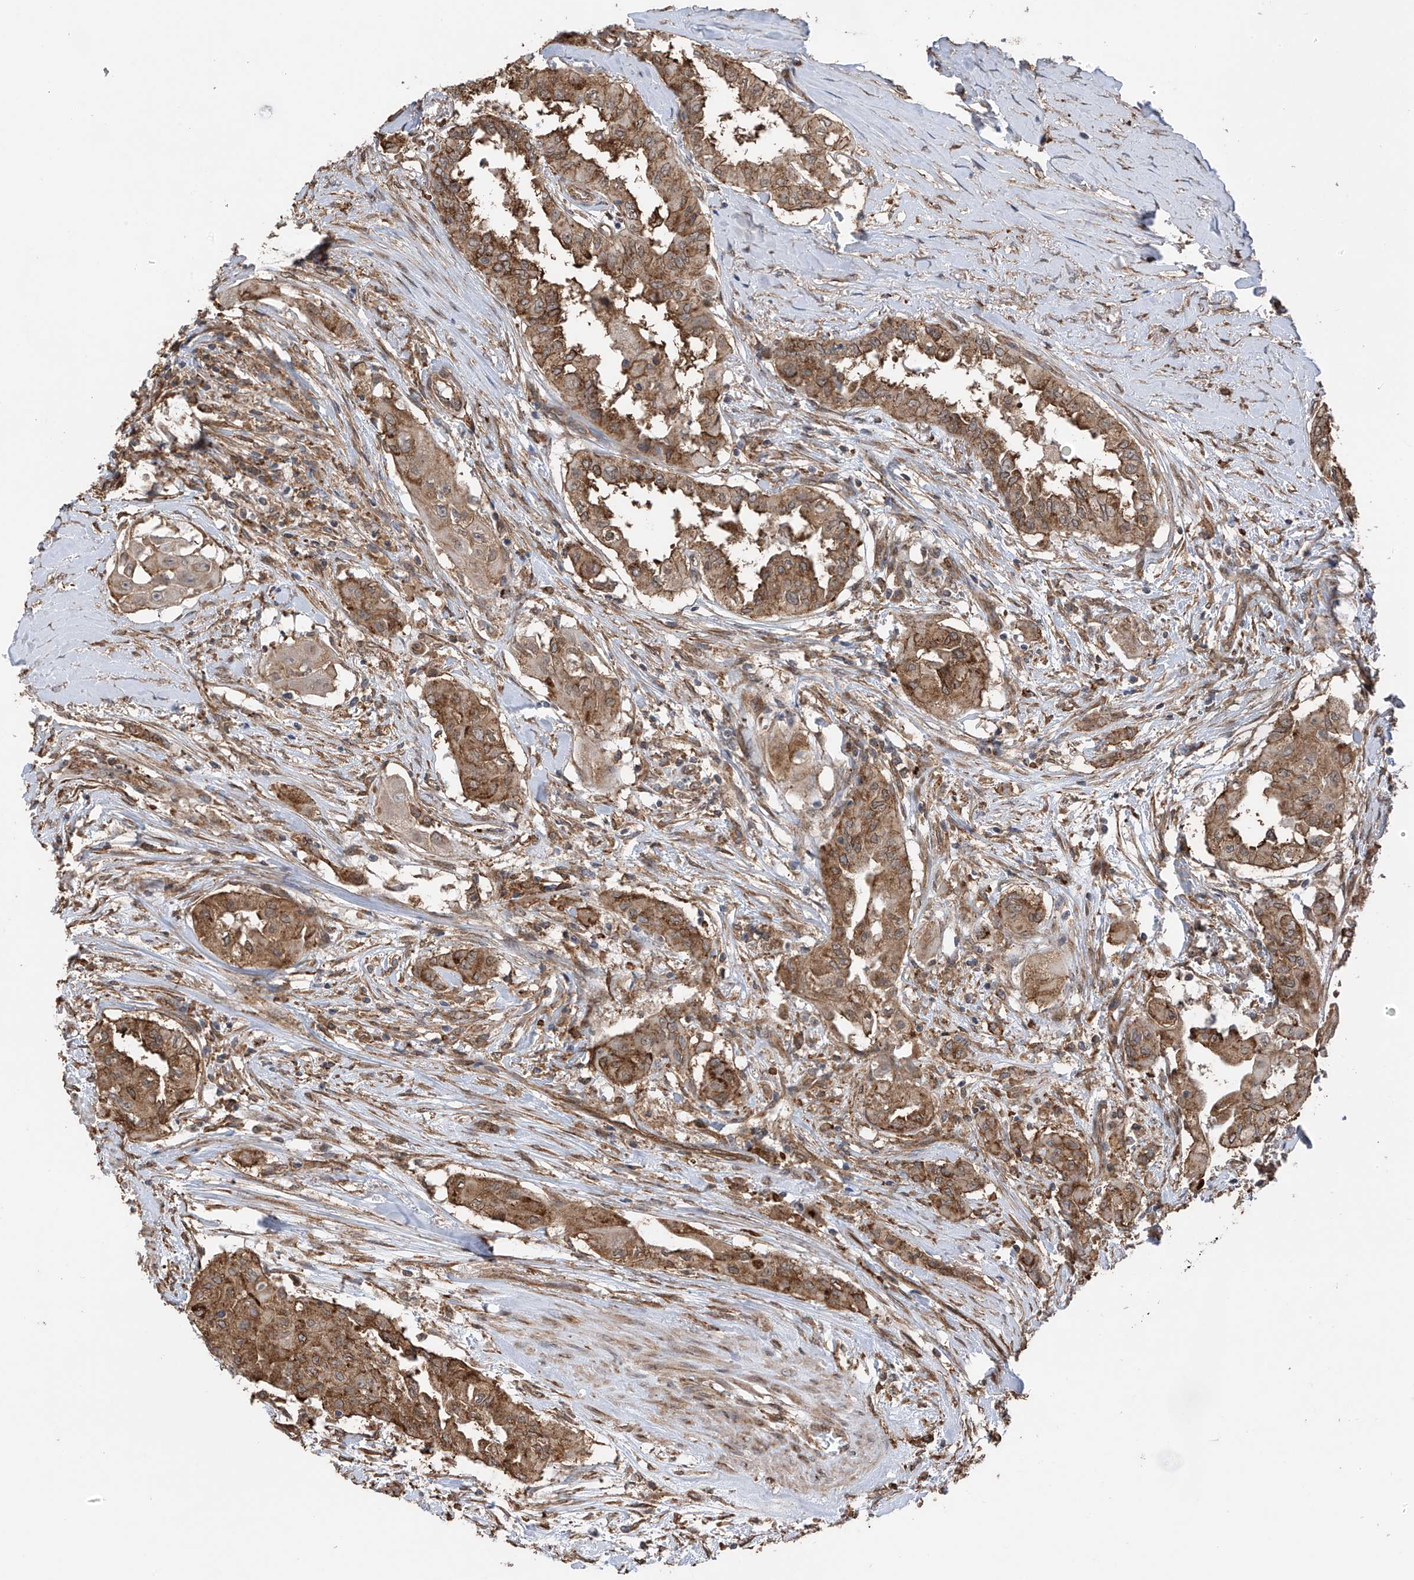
{"staining": {"intensity": "moderate", "quantity": "25%-75%", "location": "cytoplasmic/membranous"}, "tissue": "thyroid cancer", "cell_type": "Tumor cells", "image_type": "cancer", "snomed": [{"axis": "morphology", "description": "Papillary adenocarcinoma, NOS"}, {"axis": "topography", "description": "Thyroid gland"}], "caption": "Papillary adenocarcinoma (thyroid) stained with DAB (3,3'-diaminobenzidine) IHC demonstrates medium levels of moderate cytoplasmic/membranous staining in about 25%-75% of tumor cells.", "gene": "ZNF189", "patient": {"sex": "female", "age": 59}}